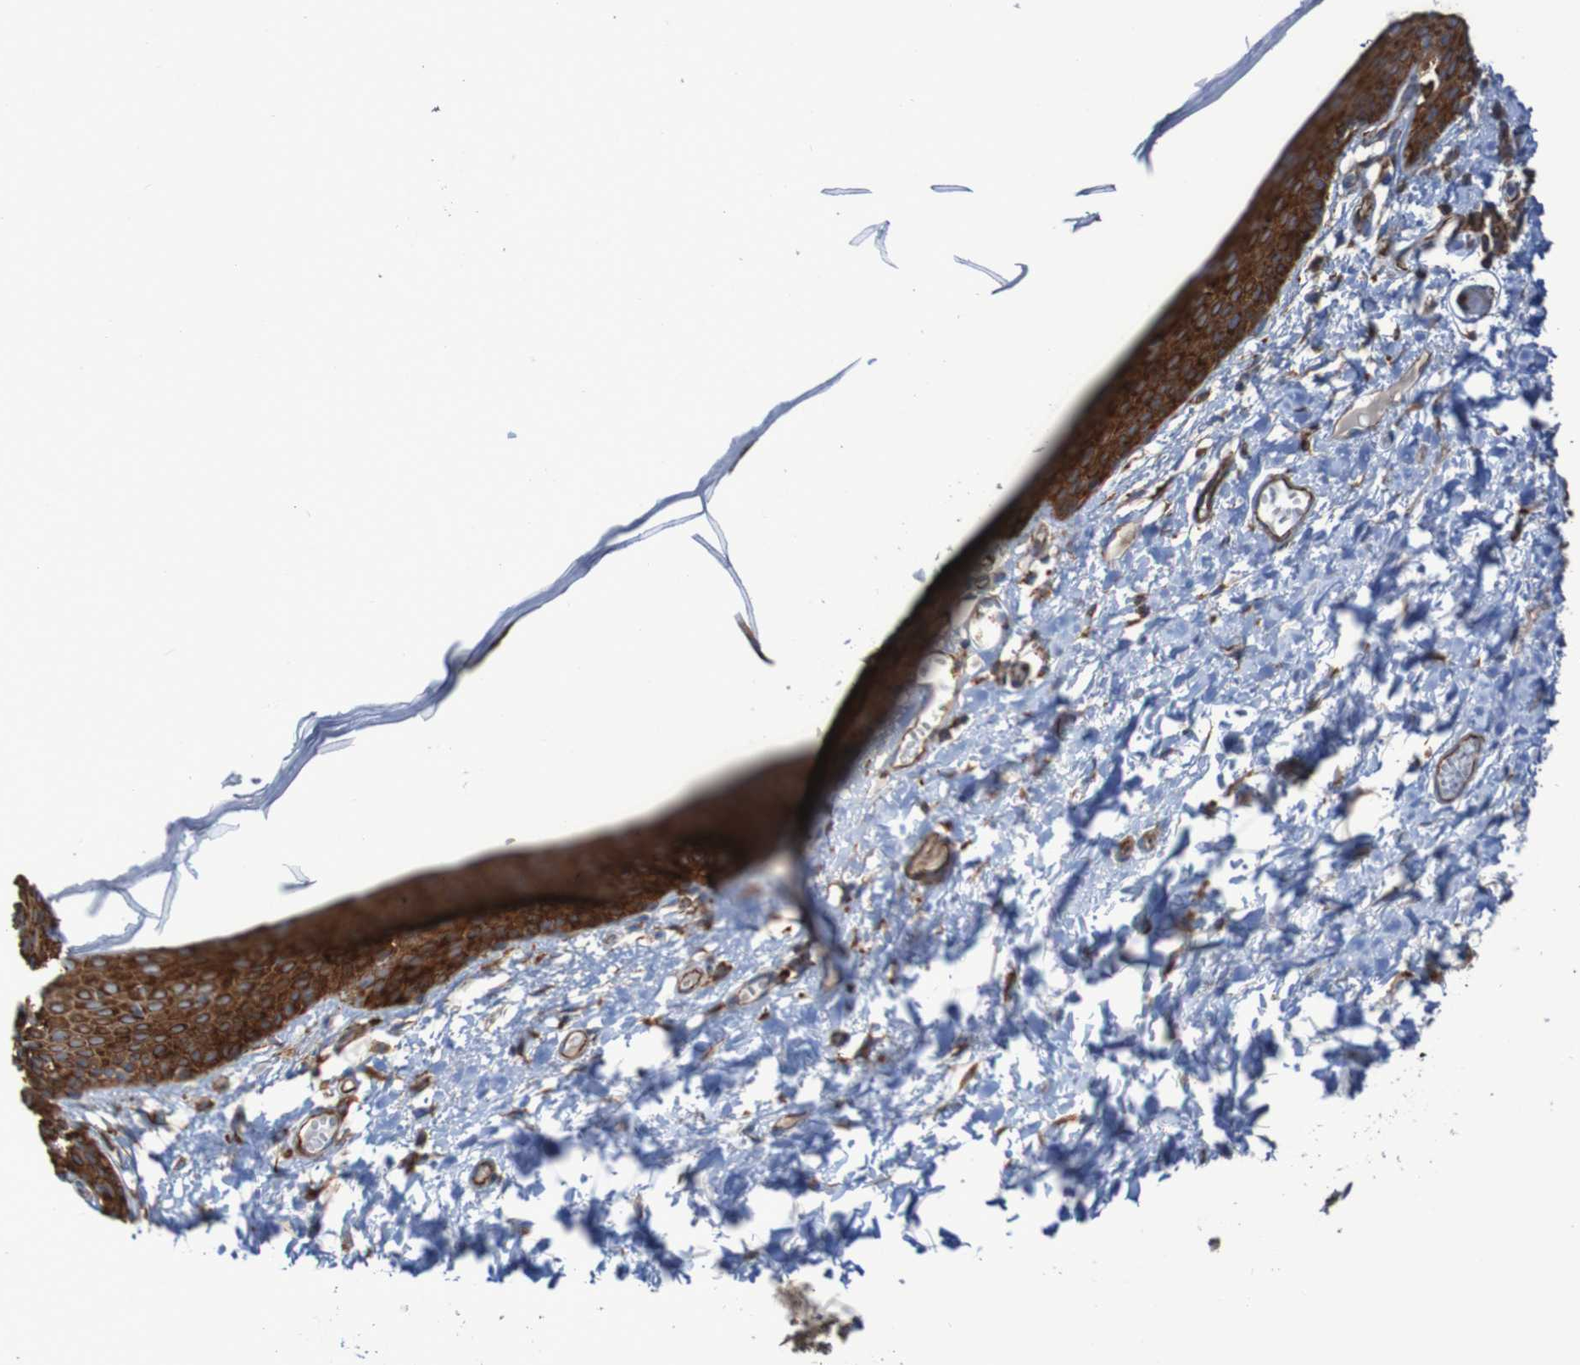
{"staining": {"intensity": "strong", "quantity": ">75%", "location": "cytoplasmic/membranous"}, "tissue": "skin", "cell_type": "Epidermal cells", "image_type": "normal", "snomed": [{"axis": "morphology", "description": "Normal tissue, NOS"}, {"axis": "topography", "description": "Vulva"}], "caption": "Immunohistochemical staining of normal skin demonstrates strong cytoplasmic/membranous protein staining in approximately >75% of epidermal cells. The protein of interest is stained brown, and the nuclei are stained in blue (DAB (3,3'-diaminobenzidine) IHC with brightfield microscopy, high magnification).", "gene": "RPL10", "patient": {"sex": "female", "age": 54}}